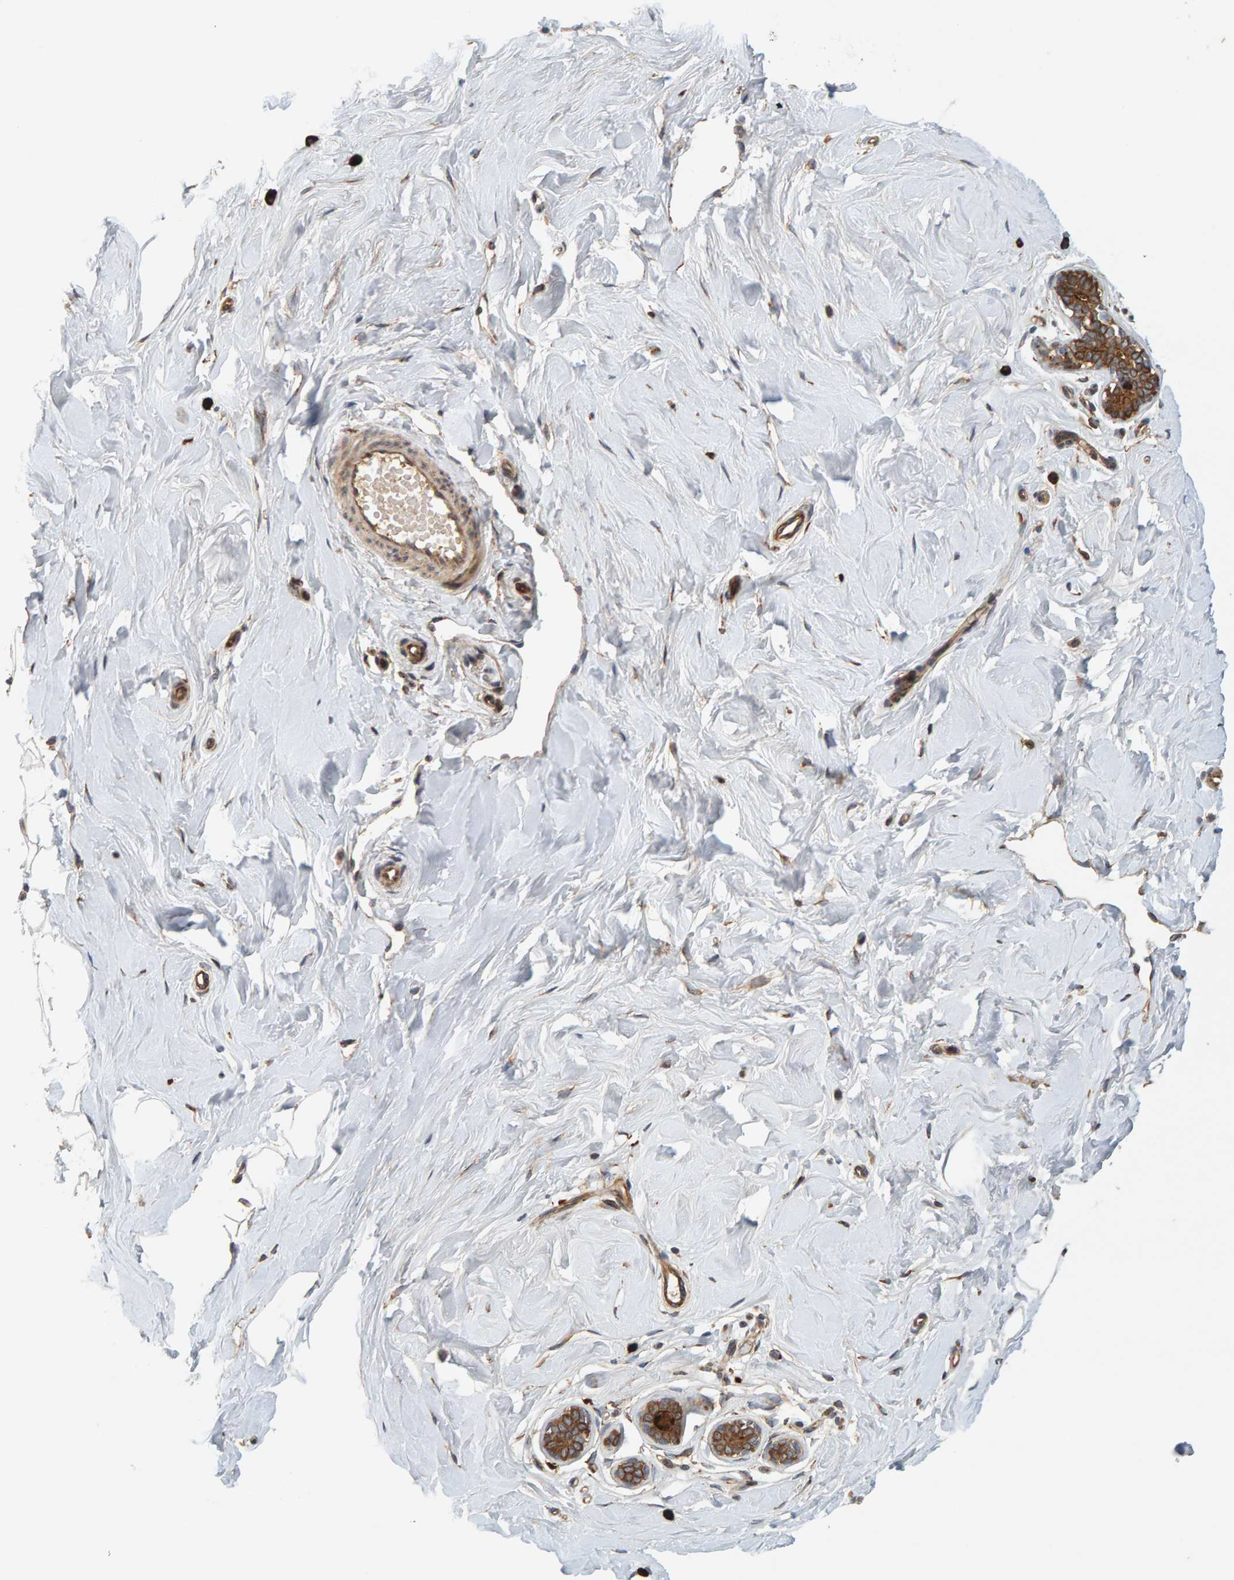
{"staining": {"intensity": "moderate", "quantity": ">75%", "location": "cytoplasmic/membranous"}, "tissue": "breast", "cell_type": "Adipocytes", "image_type": "normal", "snomed": [{"axis": "morphology", "description": "Normal tissue, NOS"}, {"axis": "topography", "description": "Breast"}], "caption": "Breast stained for a protein demonstrates moderate cytoplasmic/membranous positivity in adipocytes. (DAB IHC with brightfield microscopy, high magnification).", "gene": "BAIAP2", "patient": {"sex": "female", "age": 23}}